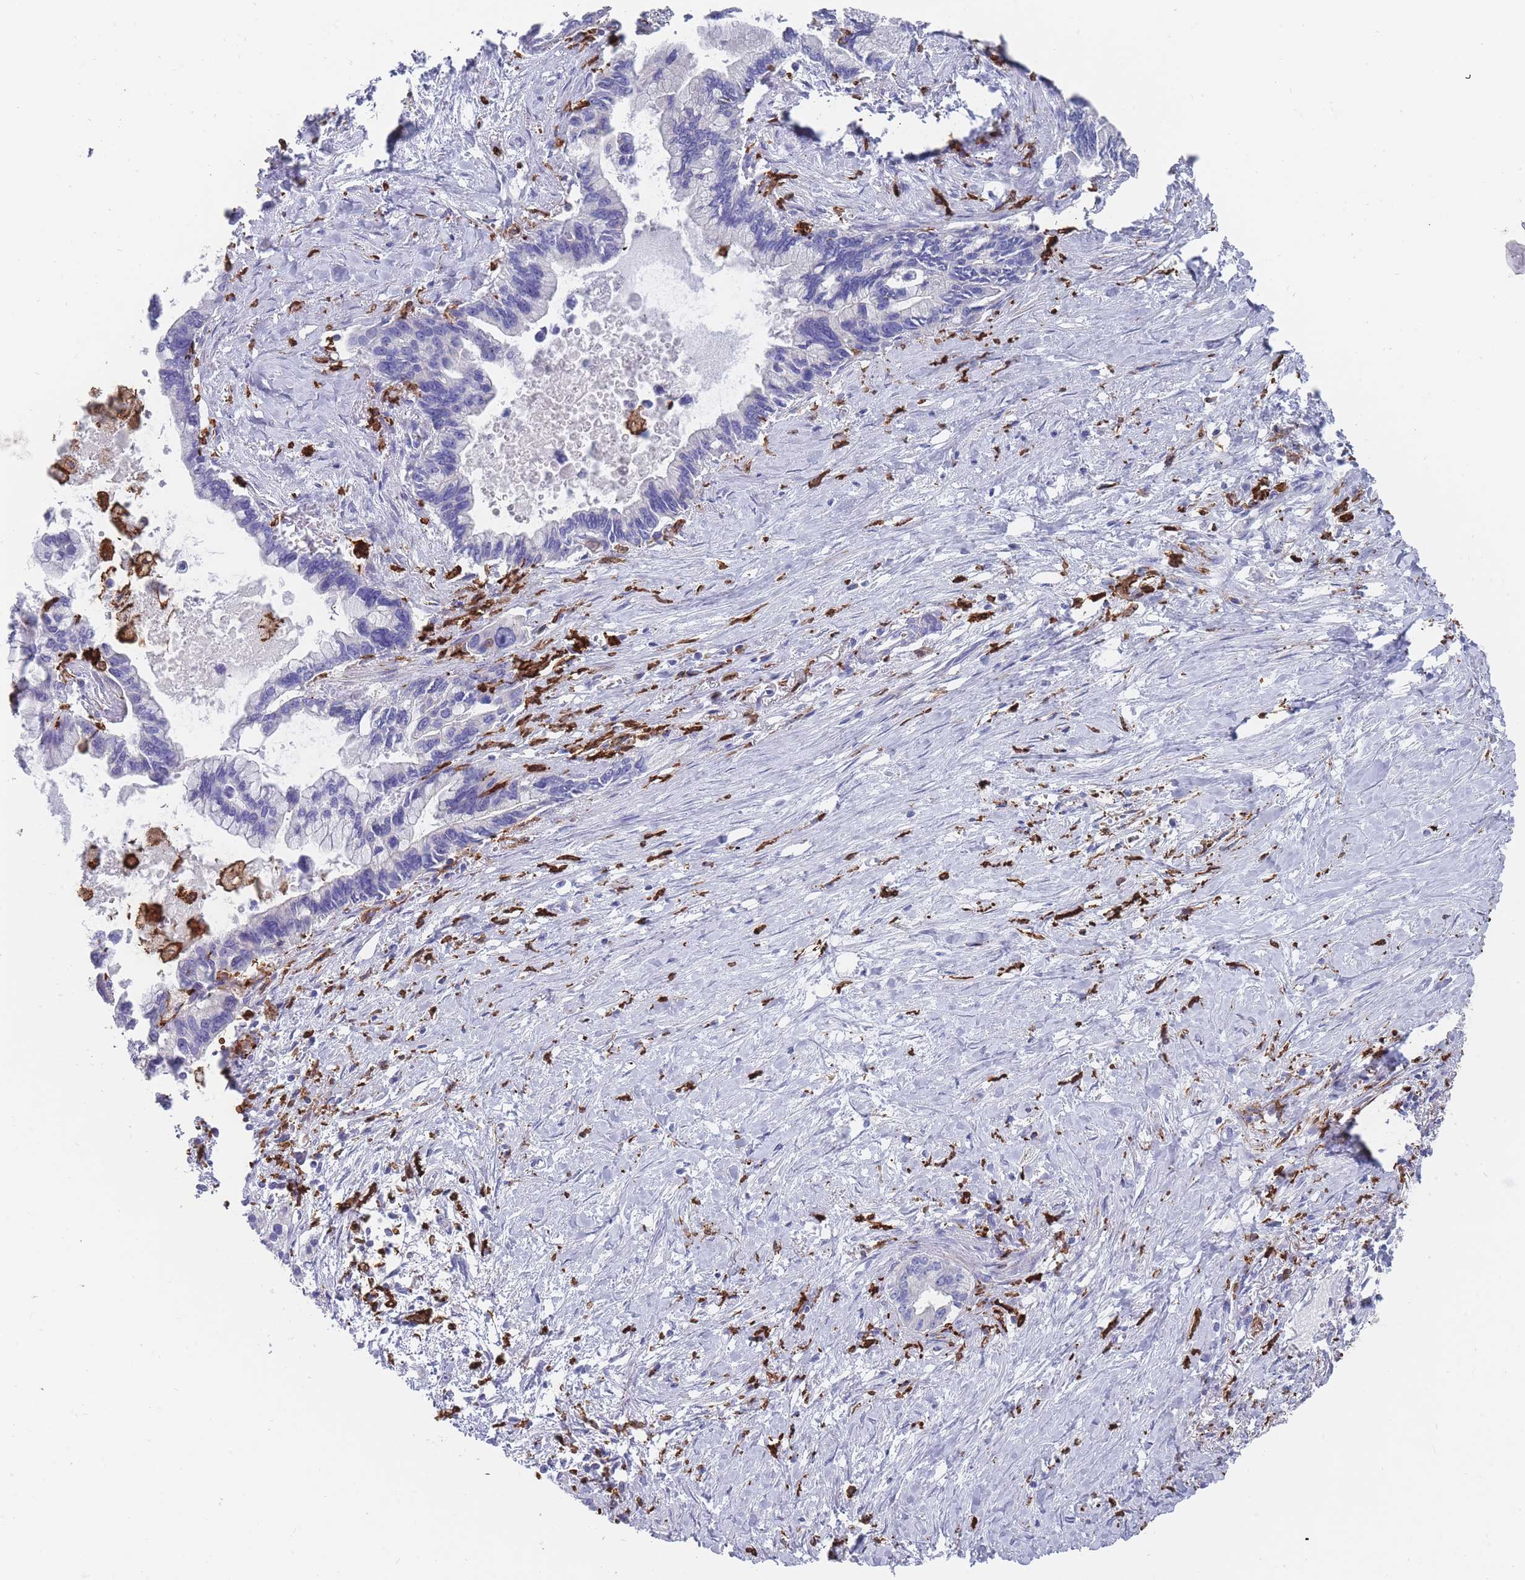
{"staining": {"intensity": "negative", "quantity": "none", "location": "none"}, "tissue": "pancreatic cancer", "cell_type": "Tumor cells", "image_type": "cancer", "snomed": [{"axis": "morphology", "description": "Adenocarcinoma, NOS"}, {"axis": "topography", "description": "Pancreas"}], "caption": "Adenocarcinoma (pancreatic) stained for a protein using immunohistochemistry reveals no staining tumor cells.", "gene": "AIF1", "patient": {"sex": "female", "age": 83}}